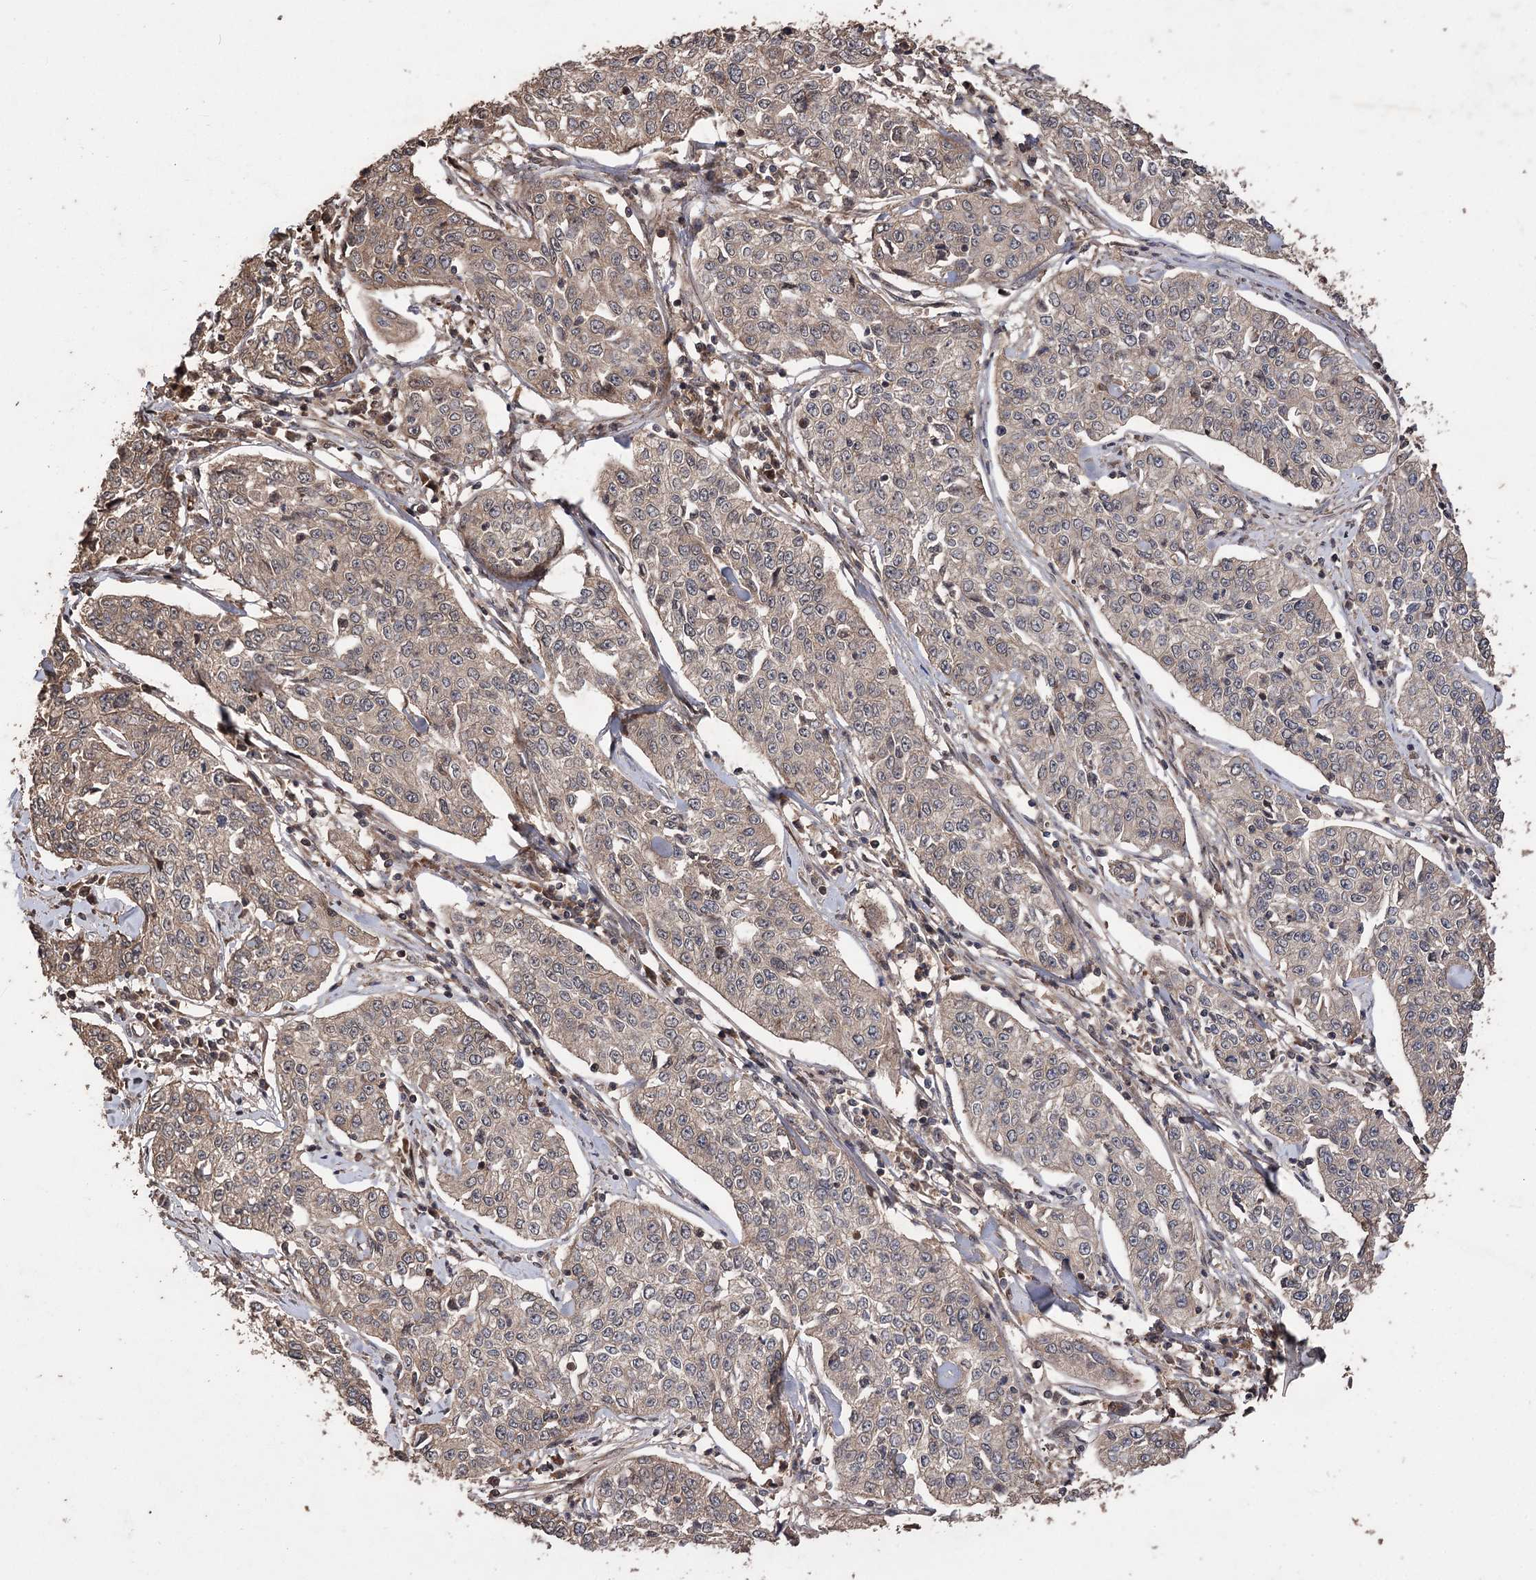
{"staining": {"intensity": "weak", "quantity": ">75%", "location": "cytoplasmic/membranous"}, "tissue": "cervical cancer", "cell_type": "Tumor cells", "image_type": "cancer", "snomed": [{"axis": "morphology", "description": "Squamous cell carcinoma, NOS"}, {"axis": "topography", "description": "Cervix"}], "caption": "Immunohistochemical staining of human squamous cell carcinoma (cervical) reveals low levels of weak cytoplasmic/membranous protein staining in approximately >75% of tumor cells. The staining is performed using DAB (3,3'-diaminobenzidine) brown chromogen to label protein expression. The nuclei are counter-stained blue using hematoxylin.", "gene": "RASSF3", "patient": {"sex": "female", "age": 35}}